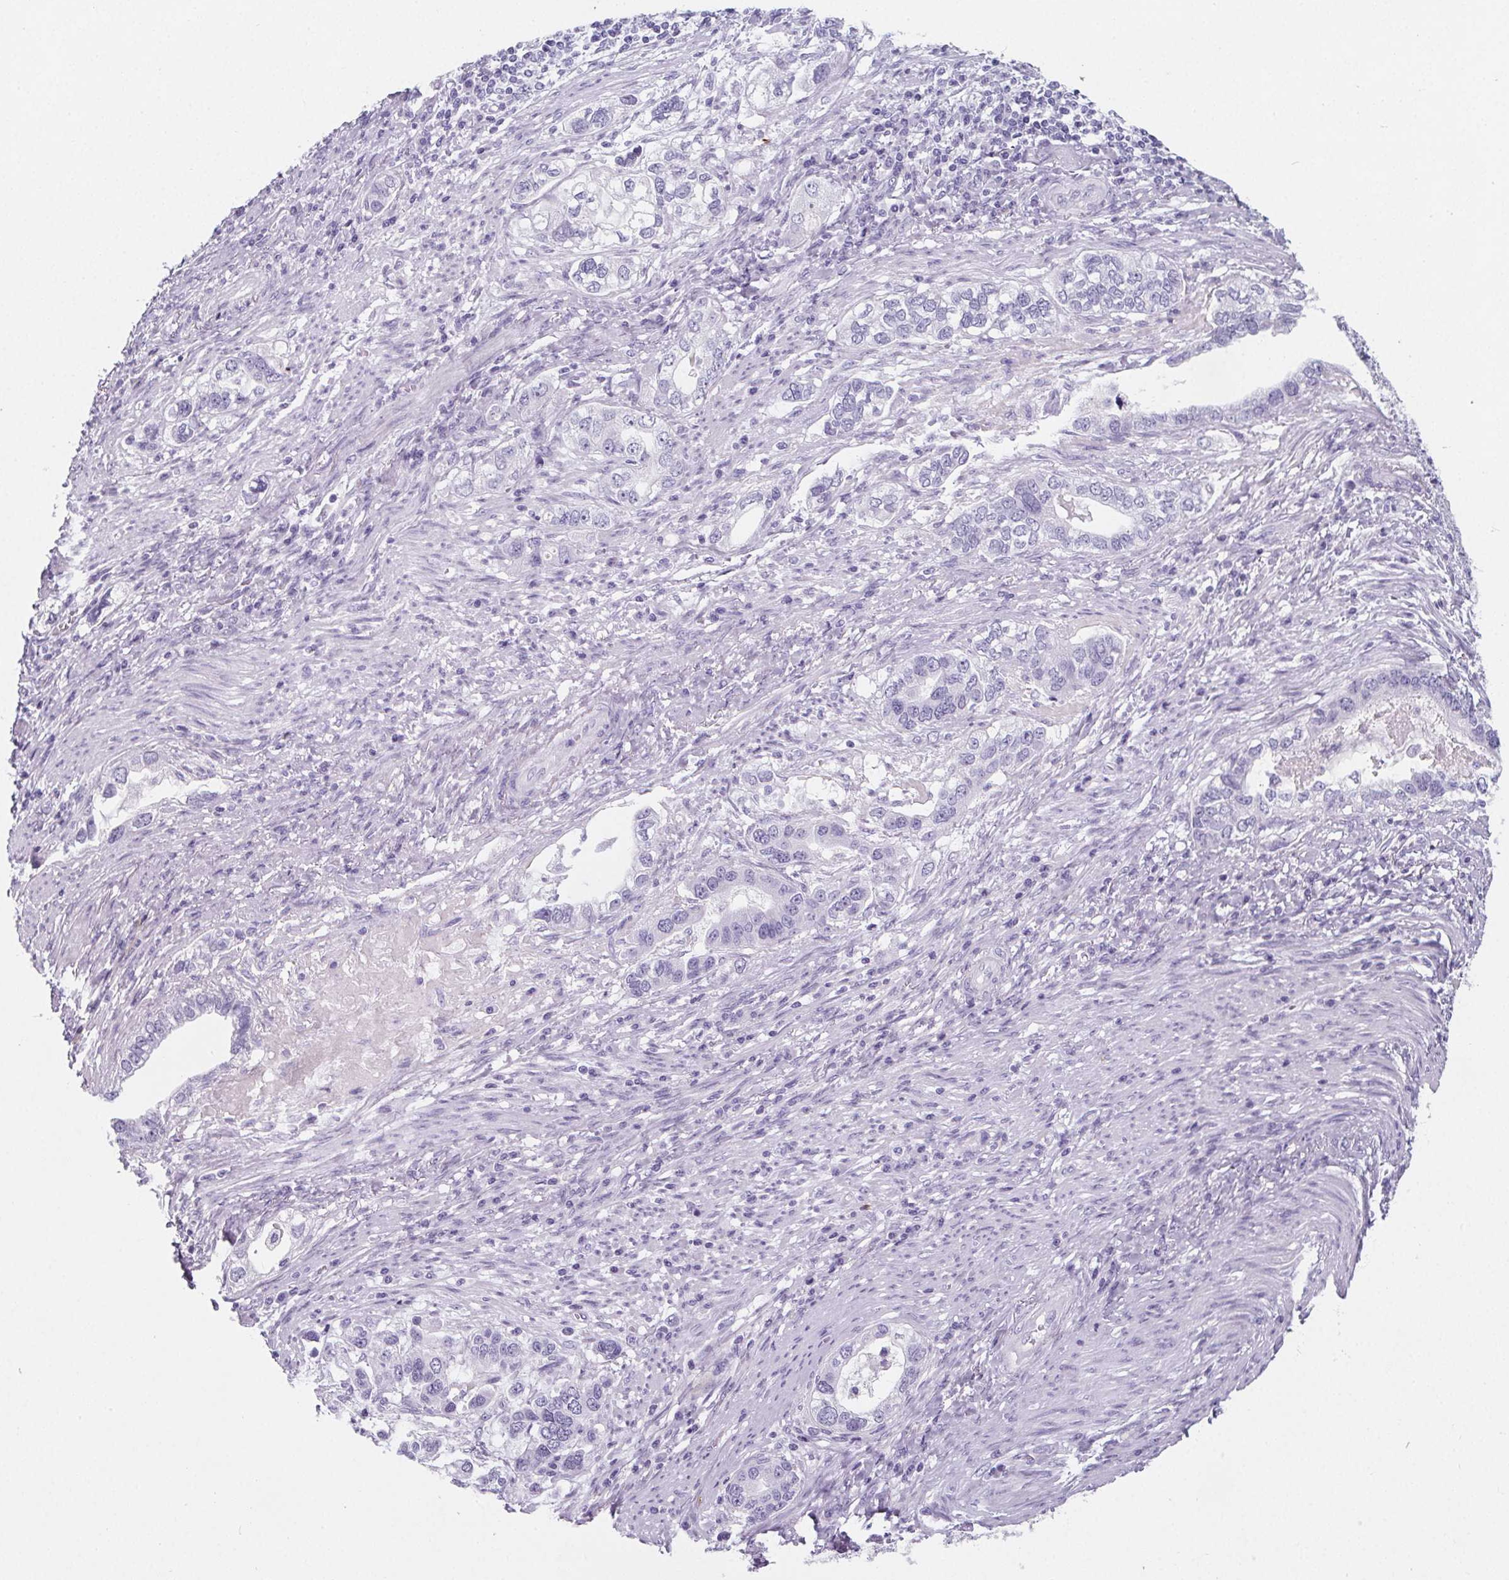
{"staining": {"intensity": "negative", "quantity": "none", "location": "none"}, "tissue": "stomach cancer", "cell_type": "Tumor cells", "image_type": "cancer", "snomed": [{"axis": "morphology", "description": "Adenocarcinoma, NOS"}, {"axis": "topography", "description": "Stomach, lower"}], "caption": "High magnification brightfield microscopy of stomach cancer stained with DAB (brown) and counterstained with hematoxylin (blue): tumor cells show no significant expression.", "gene": "ADRB1", "patient": {"sex": "female", "age": 93}}